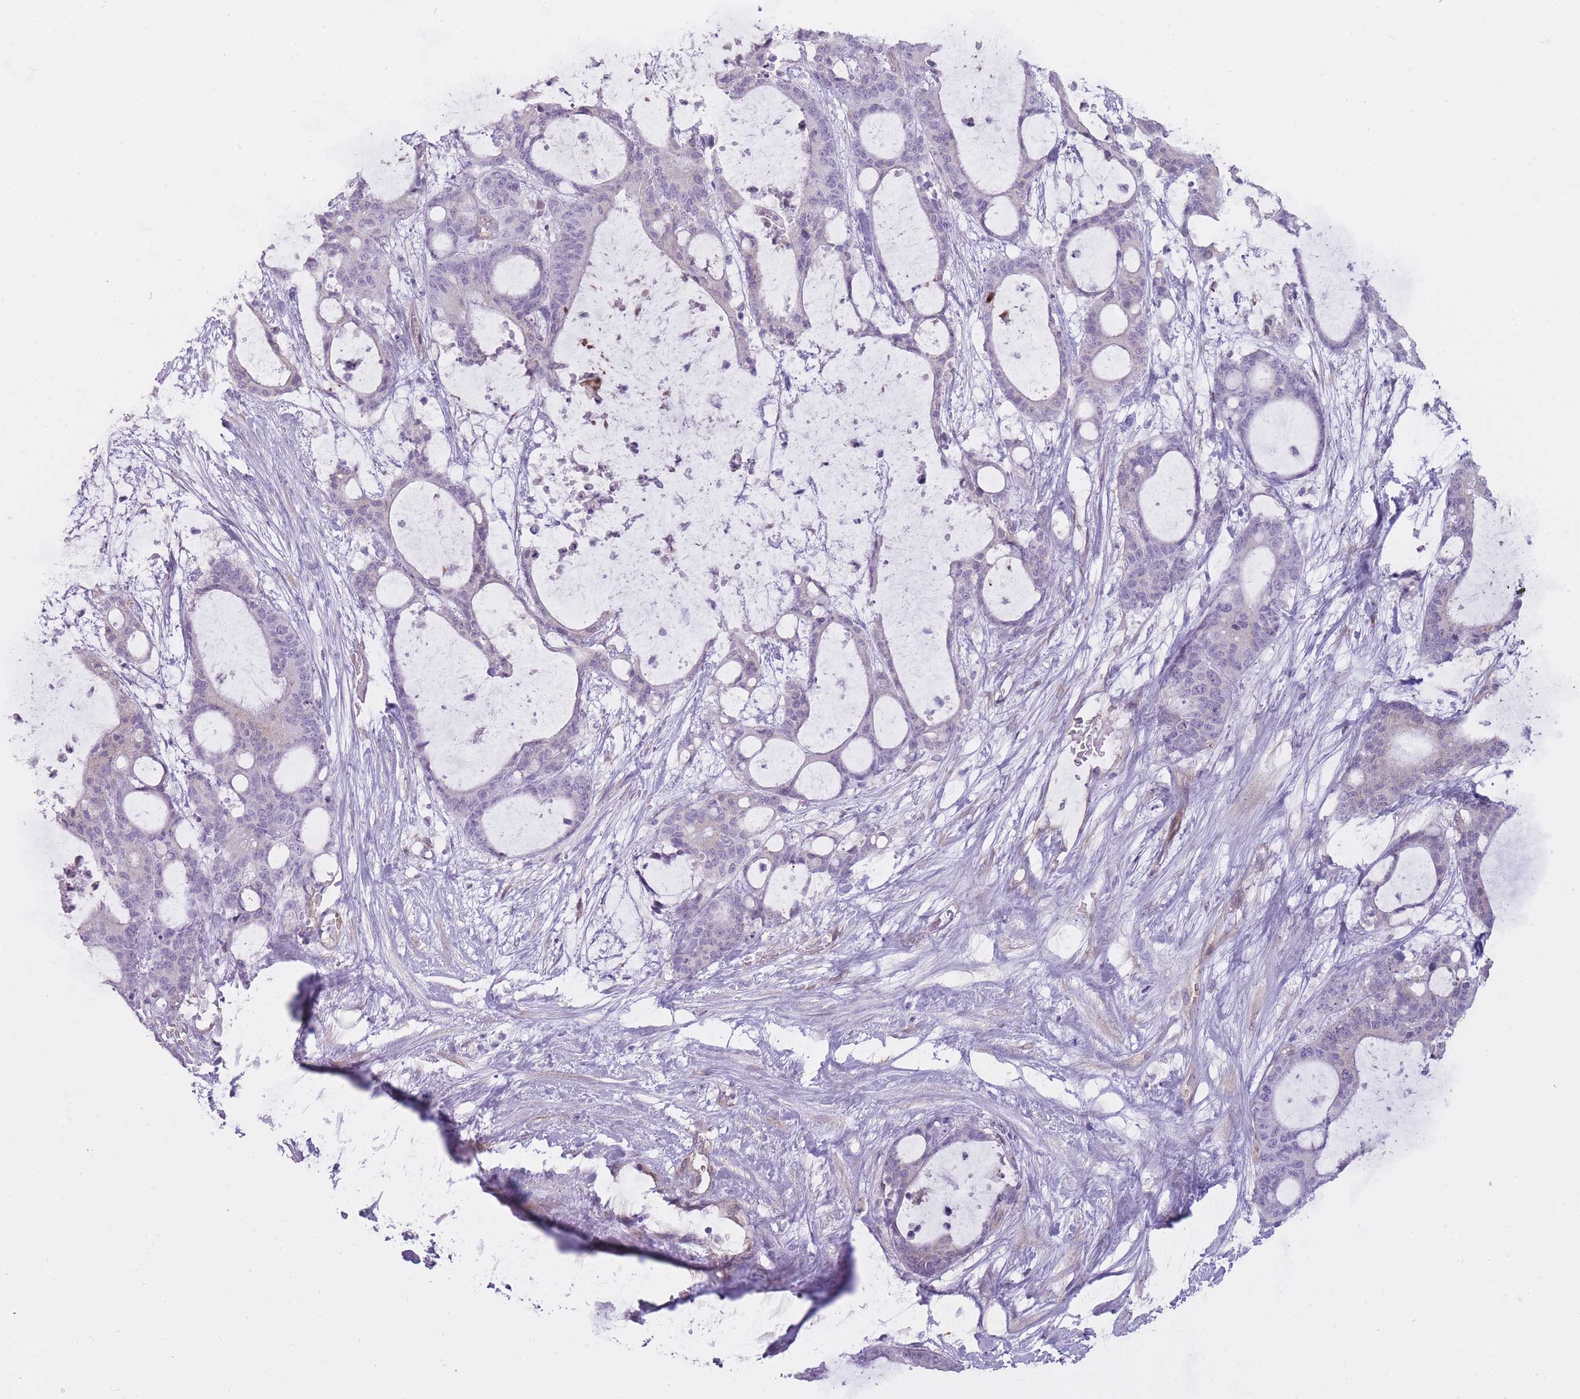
{"staining": {"intensity": "negative", "quantity": "none", "location": "none"}, "tissue": "liver cancer", "cell_type": "Tumor cells", "image_type": "cancer", "snomed": [{"axis": "morphology", "description": "Normal tissue, NOS"}, {"axis": "morphology", "description": "Cholangiocarcinoma"}, {"axis": "topography", "description": "Liver"}, {"axis": "topography", "description": "Peripheral nerve tissue"}], "caption": "A high-resolution histopathology image shows IHC staining of liver cancer, which shows no significant positivity in tumor cells.", "gene": "PGRMC2", "patient": {"sex": "female", "age": 73}}